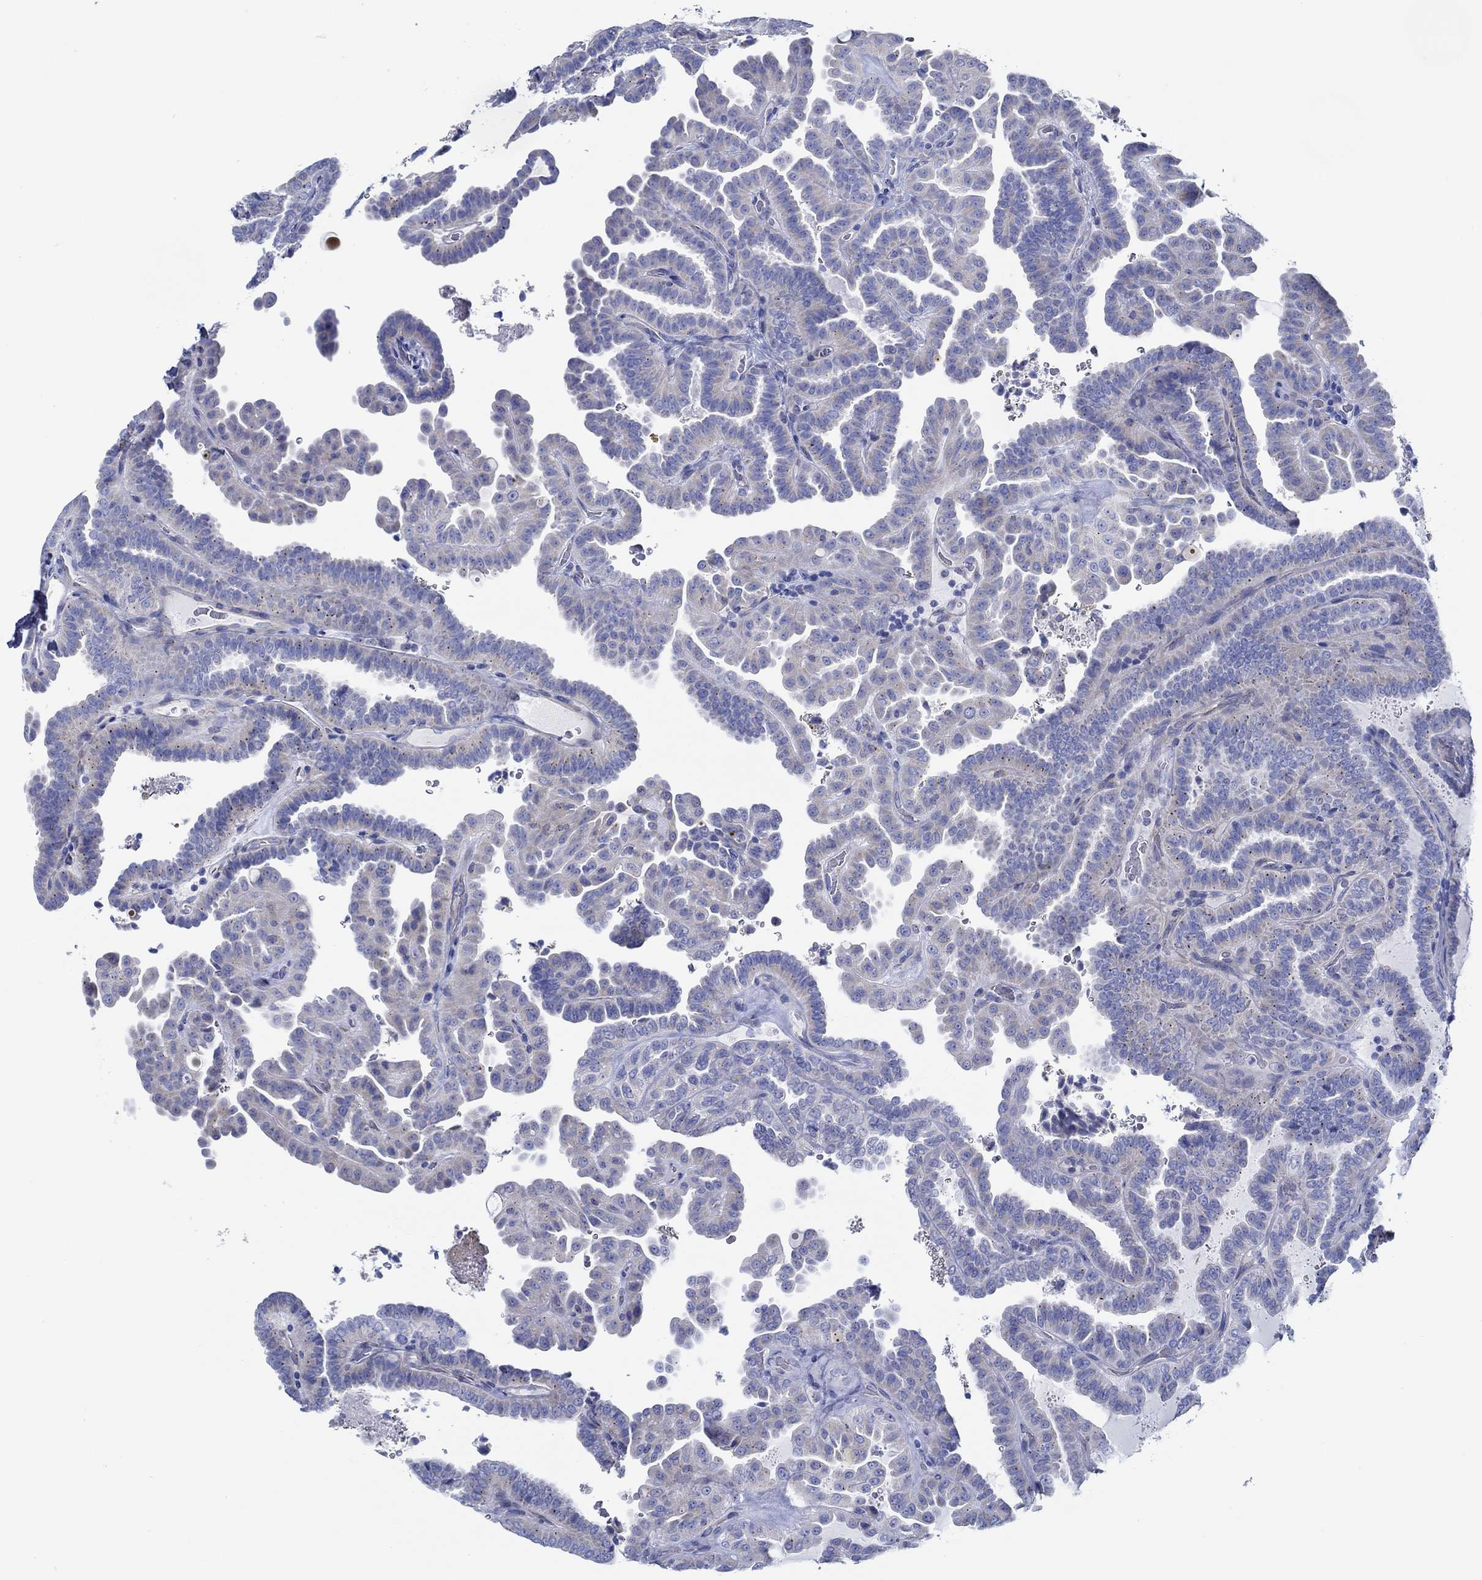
{"staining": {"intensity": "moderate", "quantity": "<25%", "location": "cytoplasmic/membranous"}, "tissue": "thyroid cancer", "cell_type": "Tumor cells", "image_type": "cancer", "snomed": [{"axis": "morphology", "description": "Papillary adenocarcinoma, NOS"}, {"axis": "topography", "description": "Thyroid gland"}], "caption": "A low amount of moderate cytoplasmic/membranous positivity is present in about <25% of tumor cells in thyroid cancer (papillary adenocarcinoma) tissue. (brown staining indicates protein expression, while blue staining denotes nuclei).", "gene": "IGFBP6", "patient": {"sex": "female", "age": 39}}